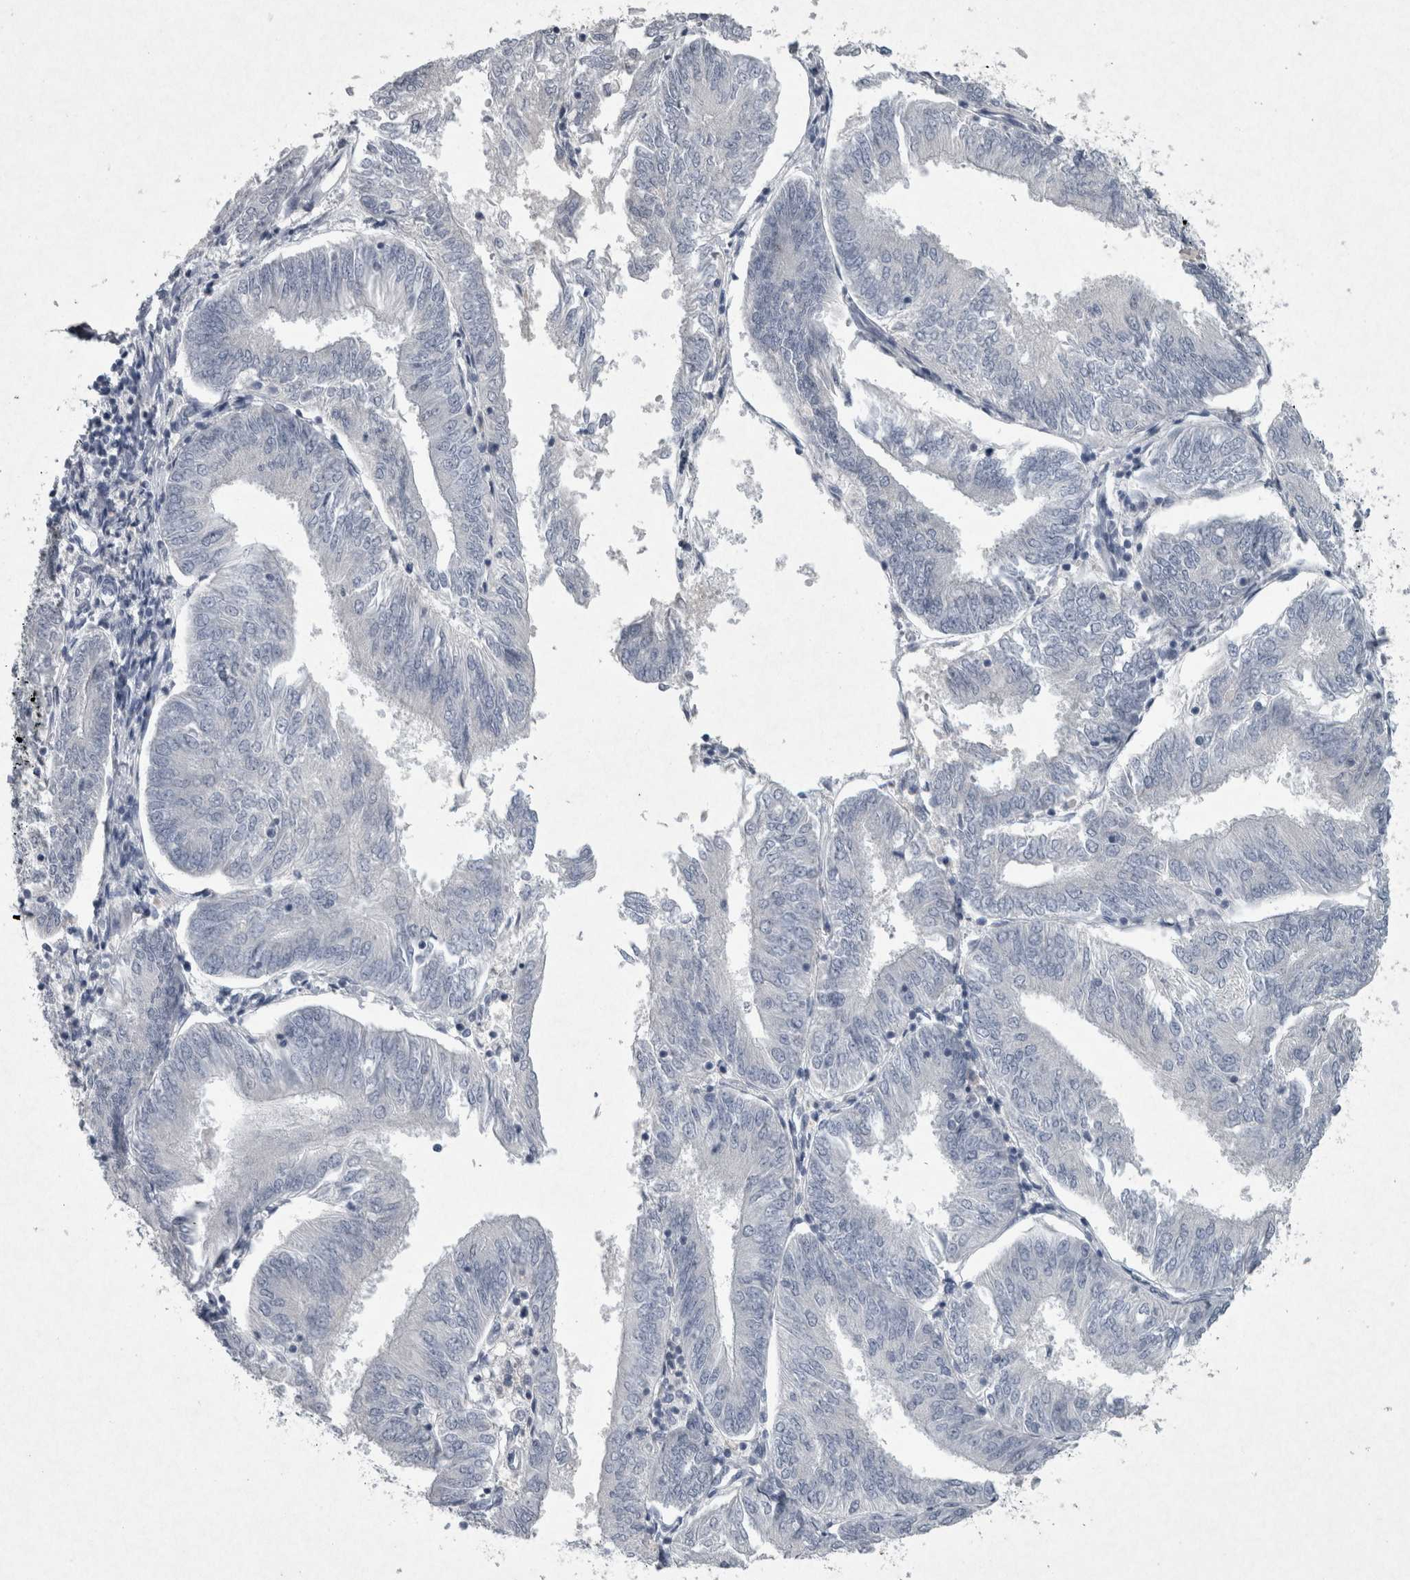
{"staining": {"intensity": "negative", "quantity": "none", "location": "none"}, "tissue": "endometrial cancer", "cell_type": "Tumor cells", "image_type": "cancer", "snomed": [{"axis": "morphology", "description": "Adenocarcinoma, NOS"}, {"axis": "topography", "description": "Endometrium"}], "caption": "Immunohistochemistry image of human endometrial adenocarcinoma stained for a protein (brown), which reveals no expression in tumor cells.", "gene": "PDX1", "patient": {"sex": "female", "age": 58}}